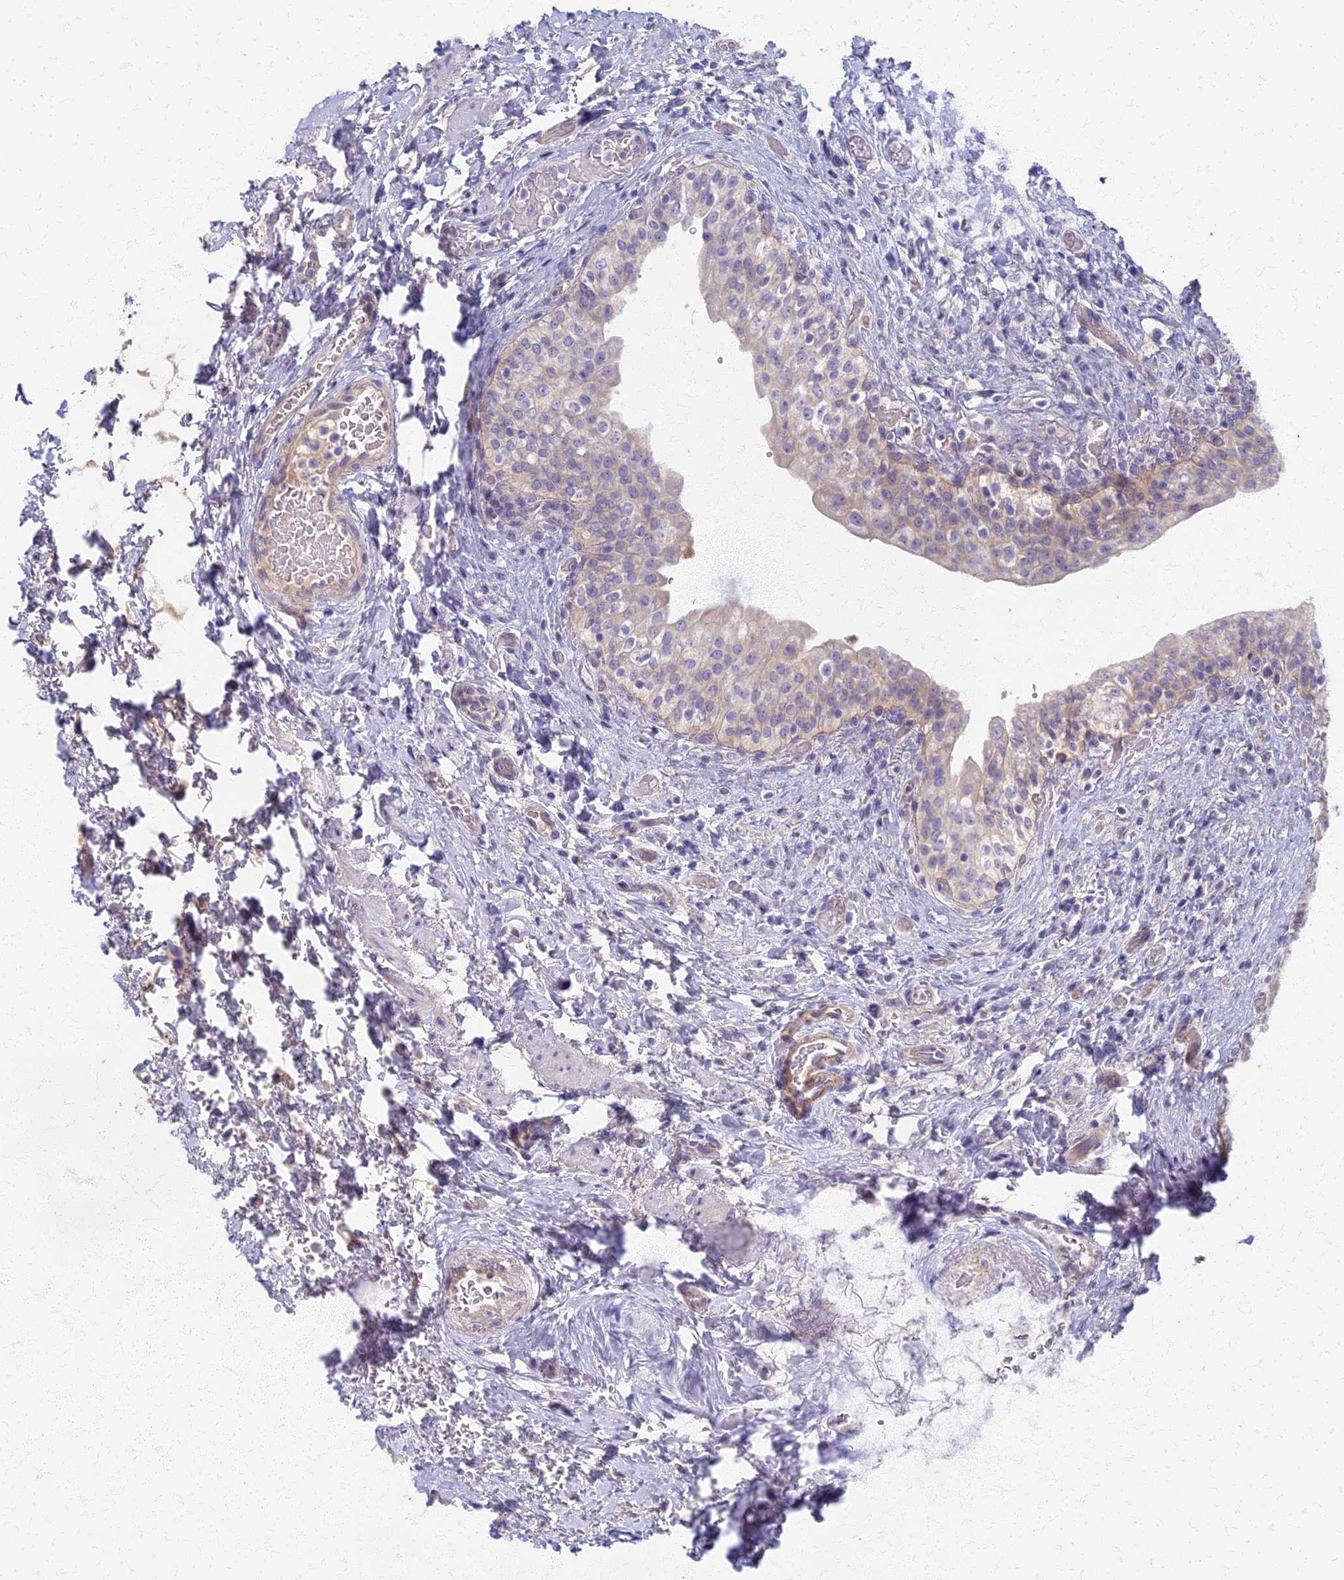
{"staining": {"intensity": "moderate", "quantity": "<25%", "location": "cytoplasmic/membranous"}, "tissue": "urinary bladder", "cell_type": "Urothelial cells", "image_type": "normal", "snomed": [{"axis": "morphology", "description": "Normal tissue, NOS"}, {"axis": "topography", "description": "Urinary bladder"}], "caption": "The photomicrograph exhibits immunohistochemical staining of normal urinary bladder. There is moderate cytoplasmic/membranous staining is appreciated in about <25% of urothelial cells.", "gene": "AP4E1", "patient": {"sex": "male", "age": 69}}